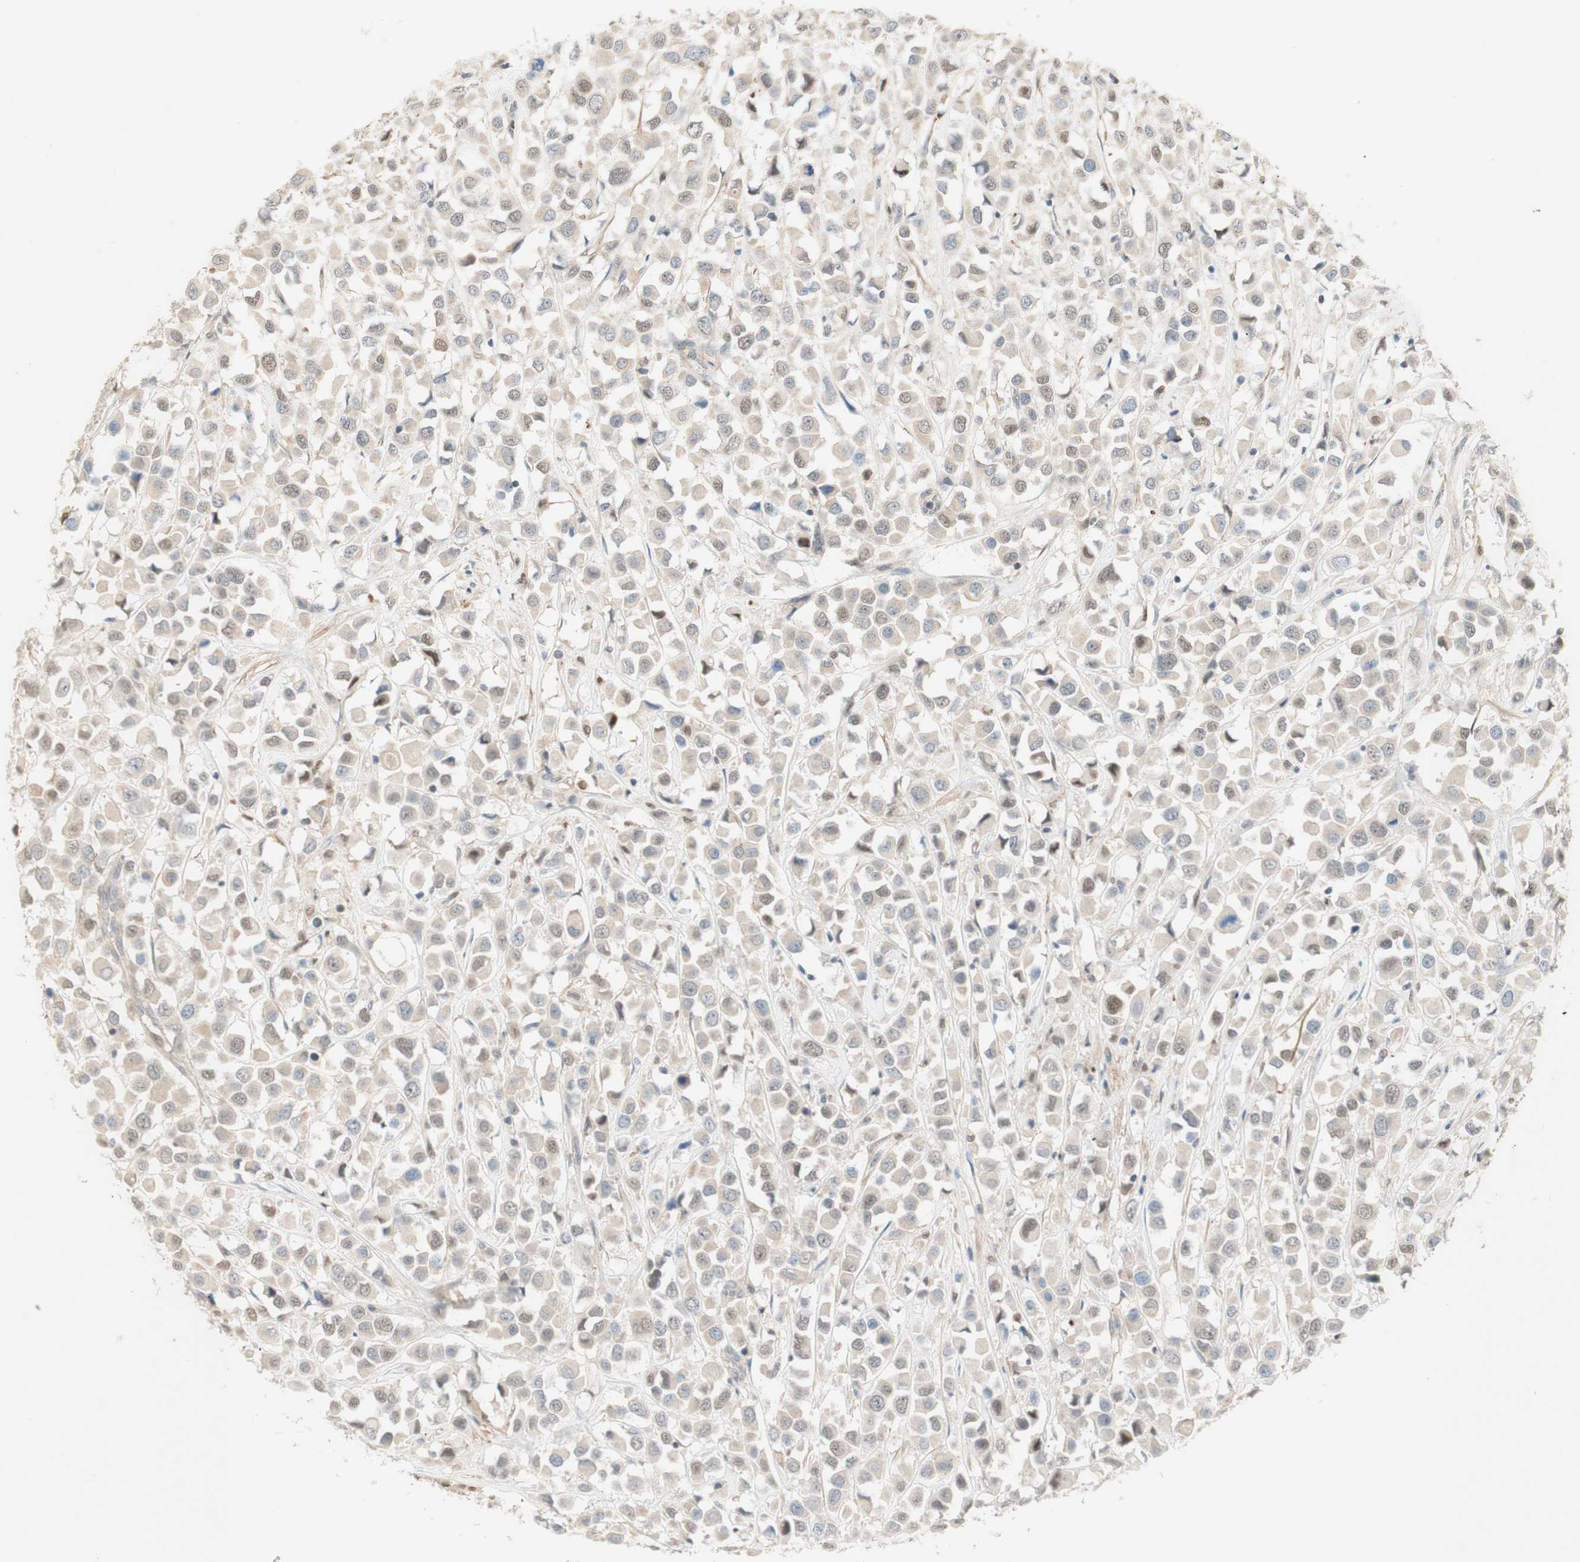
{"staining": {"intensity": "weak", "quantity": "<25%", "location": "cytoplasmic/membranous,nuclear"}, "tissue": "breast cancer", "cell_type": "Tumor cells", "image_type": "cancer", "snomed": [{"axis": "morphology", "description": "Duct carcinoma"}, {"axis": "topography", "description": "Breast"}], "caption": "This is a histopathology image of IHC staining of breast infiltrating ductal carcinoma, which shows no staining in tumor cells. Nuclei are stained in blue.", "gene": "RFNG", "patient": {"sex": "female", "age": 61}}